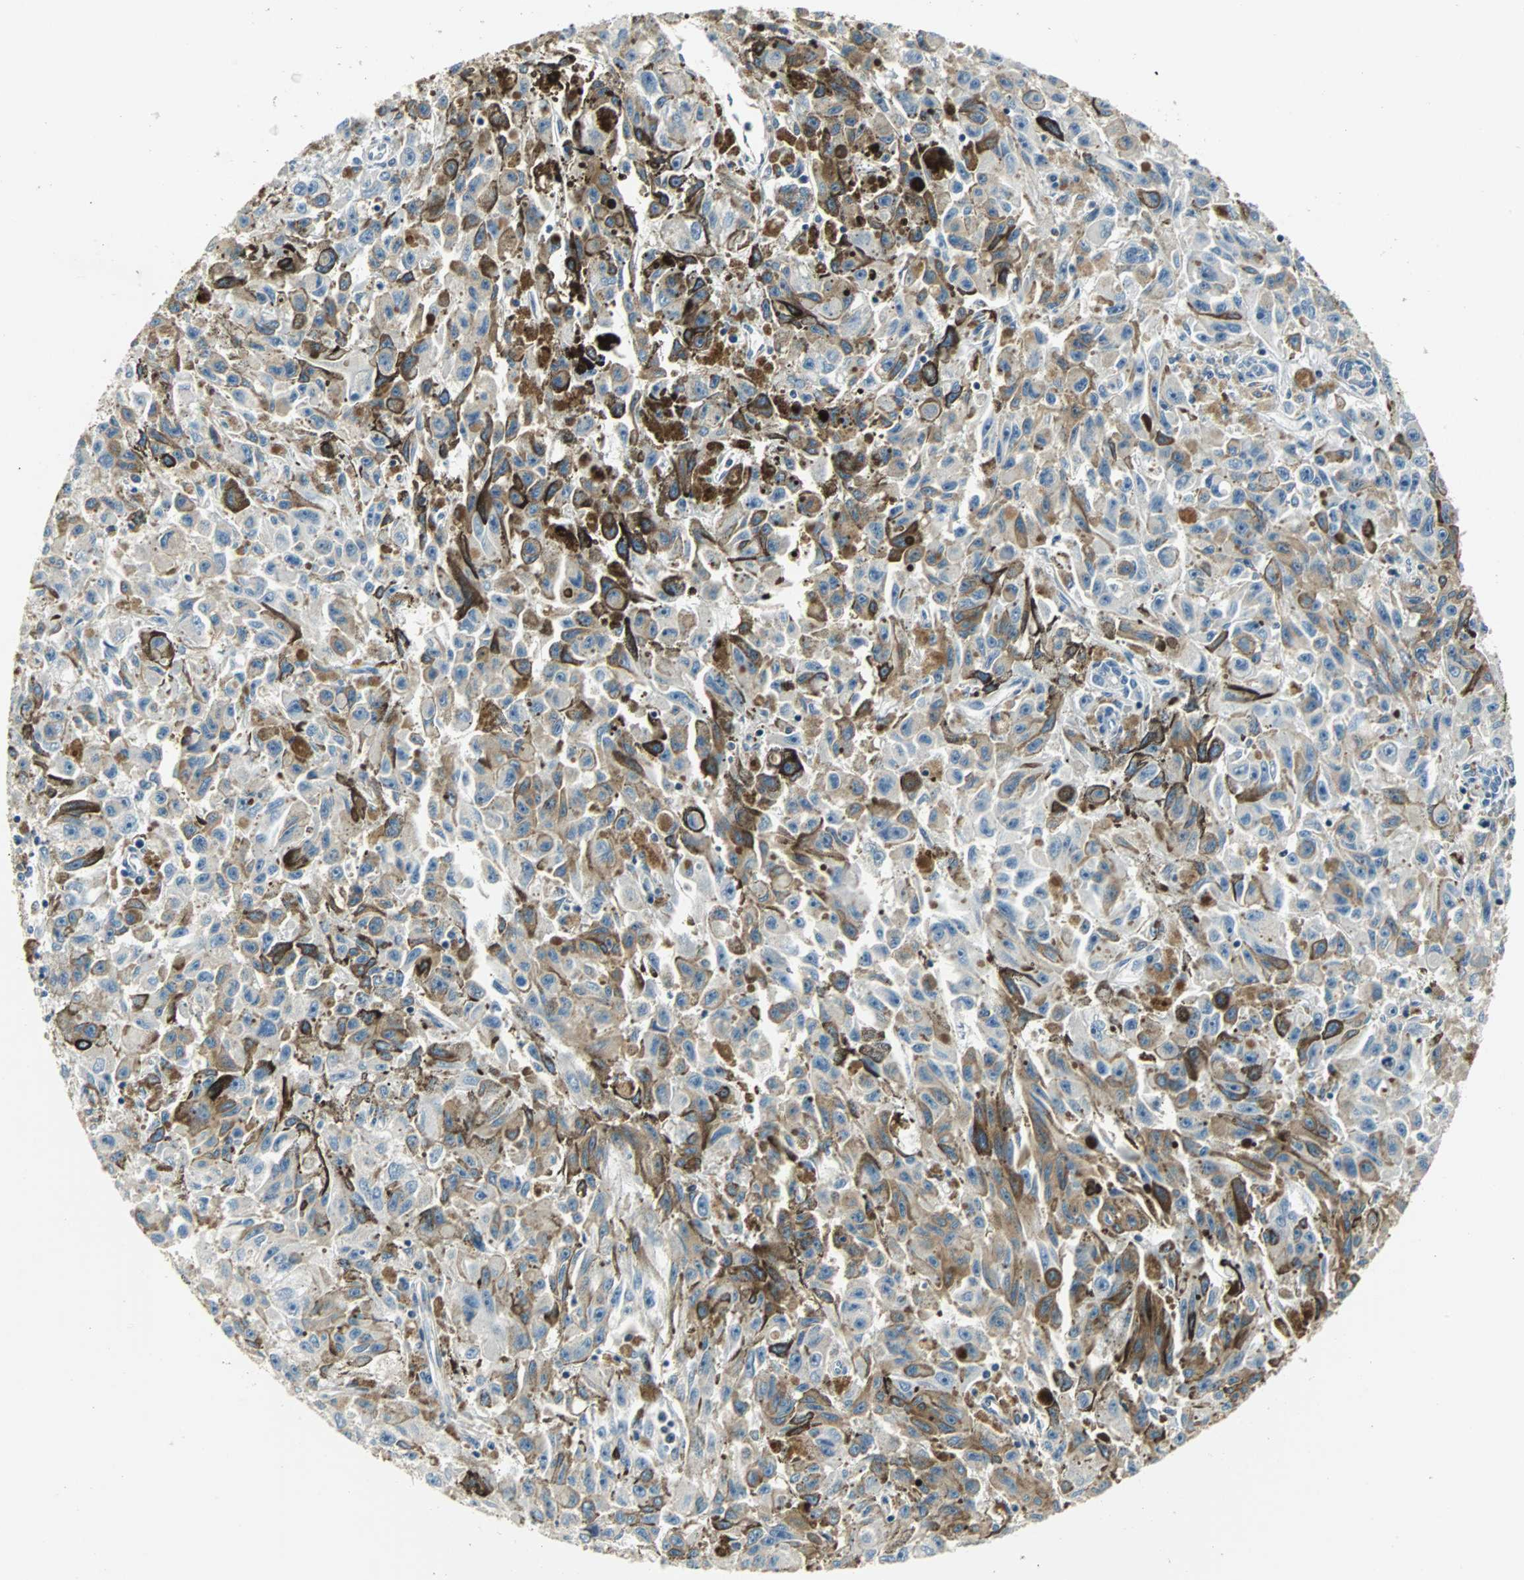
{"staining": {"intensity": "moderate", "quantity": ">75%", "location": "cytoplasmic/membranous"}, "tissue": "melanoma", "cell_type": "Tumor cells", "image_type": "cancer", "snomed": [{"axis": "morphology", "description": "Malignant melanoma, NOS"}, {"axis": "topography", "description": "Skin"}], "caption": "Moderate cytoplasmic/membranous protein staining is appreciated in approximately >75% of tumor cells in malignant melanoma. Using DAB (brown) and hematoxylin (blue) stains, captured at high magnification using brightfield microscopy.", "gene": "GSDMD", "patient": {"sex": "female", "age": 104}}